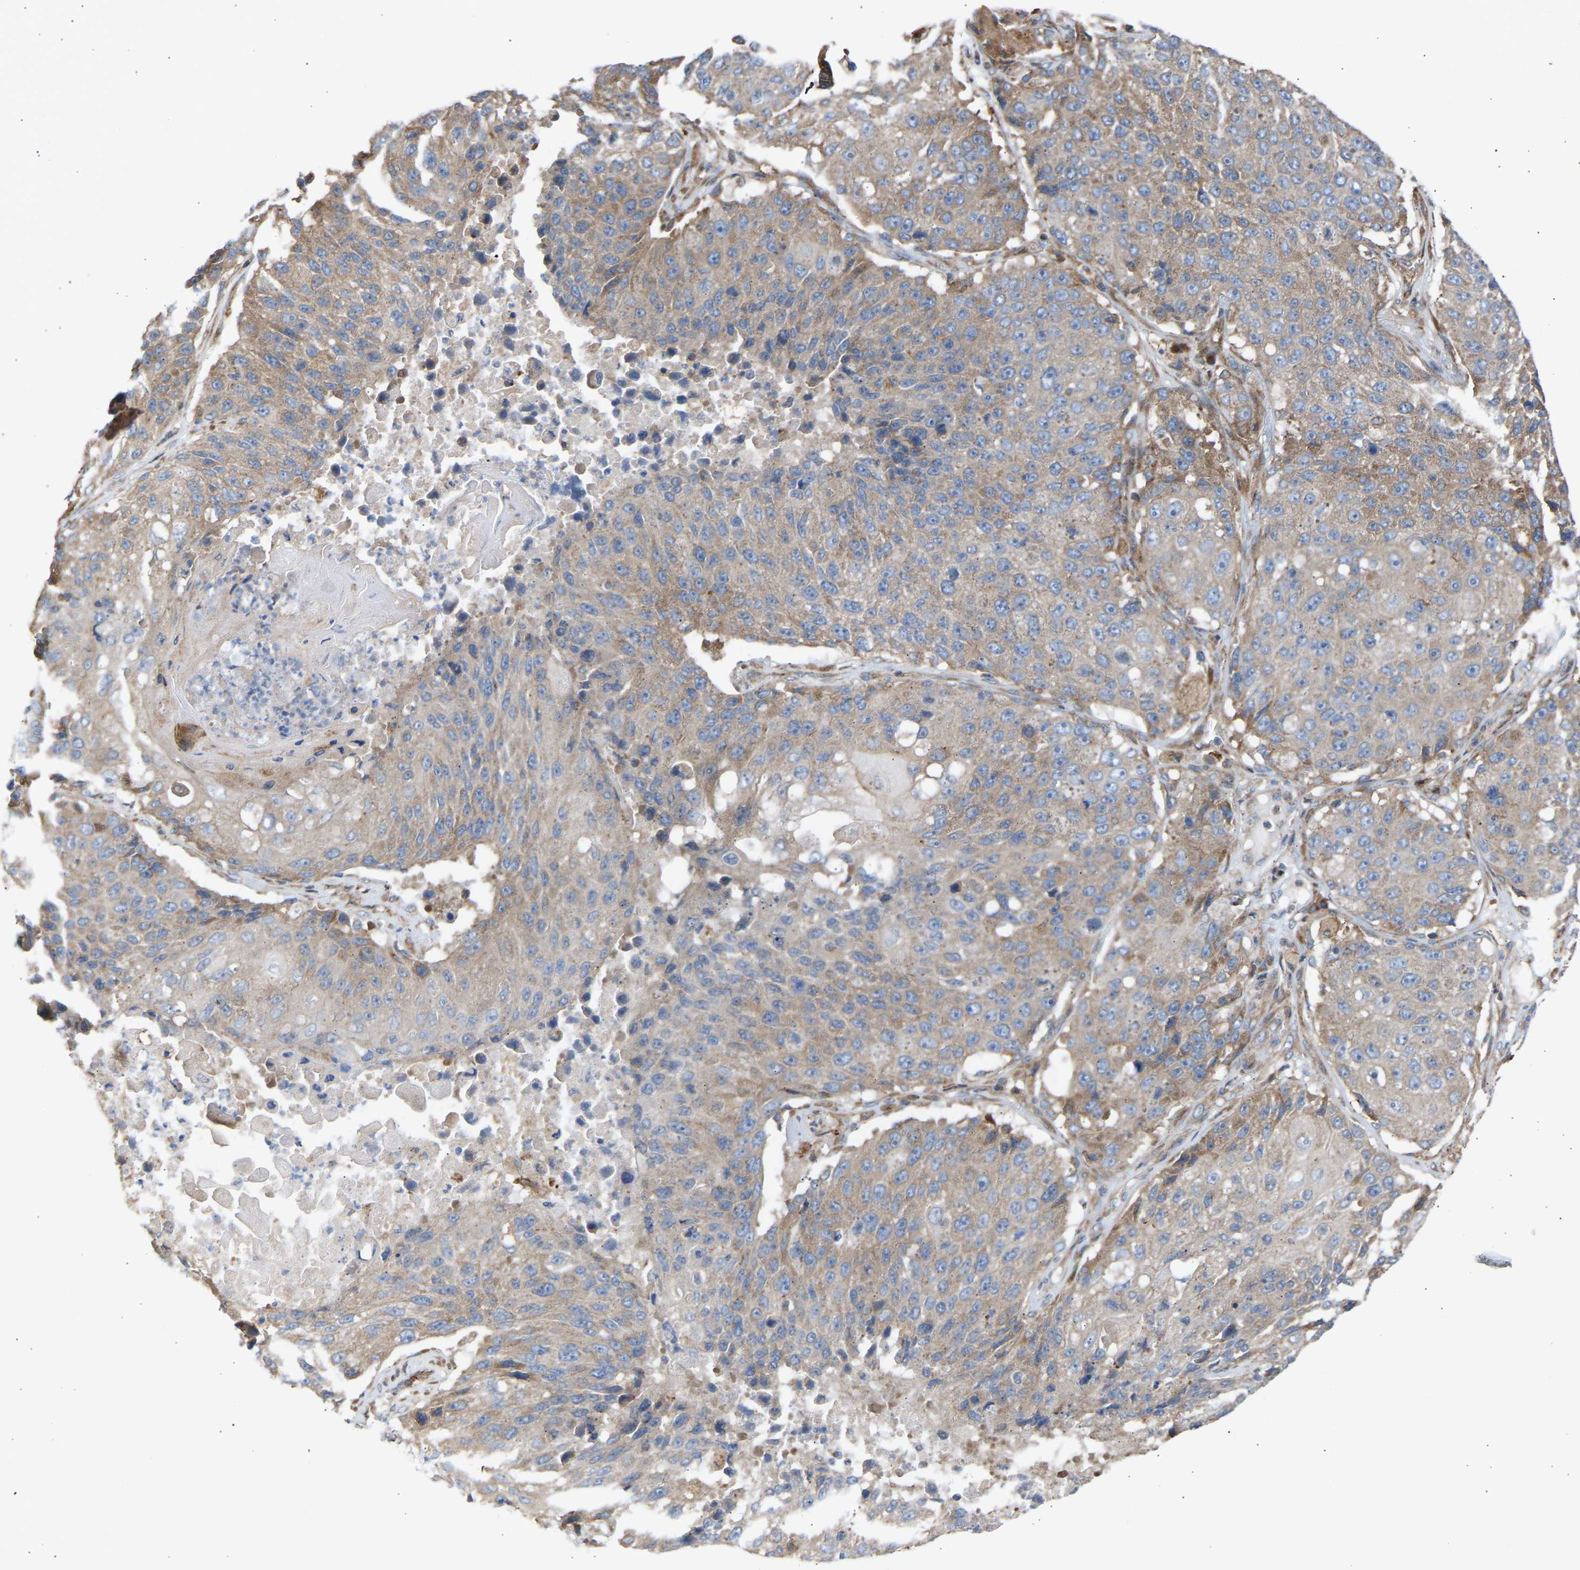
{"staining": {"intensity": "weak", "quantity": ">75%", "location": "cytoplasmic/membranous"}, "tissue": "lung cancer", "cell_type": "Tumor cells", "image_type": "cancer", "snomed": [{"axis": "morphology", "description": "Squamous cell carcinoma, NOS"}, {"axis": "topography", "description": "Lung"}], "caption": "This histopathology image reveals squamous cell carcinoma (lung) stained with immunohistochemistry to label a protein in brown. The cytoplasmic/membranous of tumor cells show weak positivity for the protein. Nuclei are counter-stained blue.", "gene": "GCN1", "patient": {"sex": "male", "age": 61}}